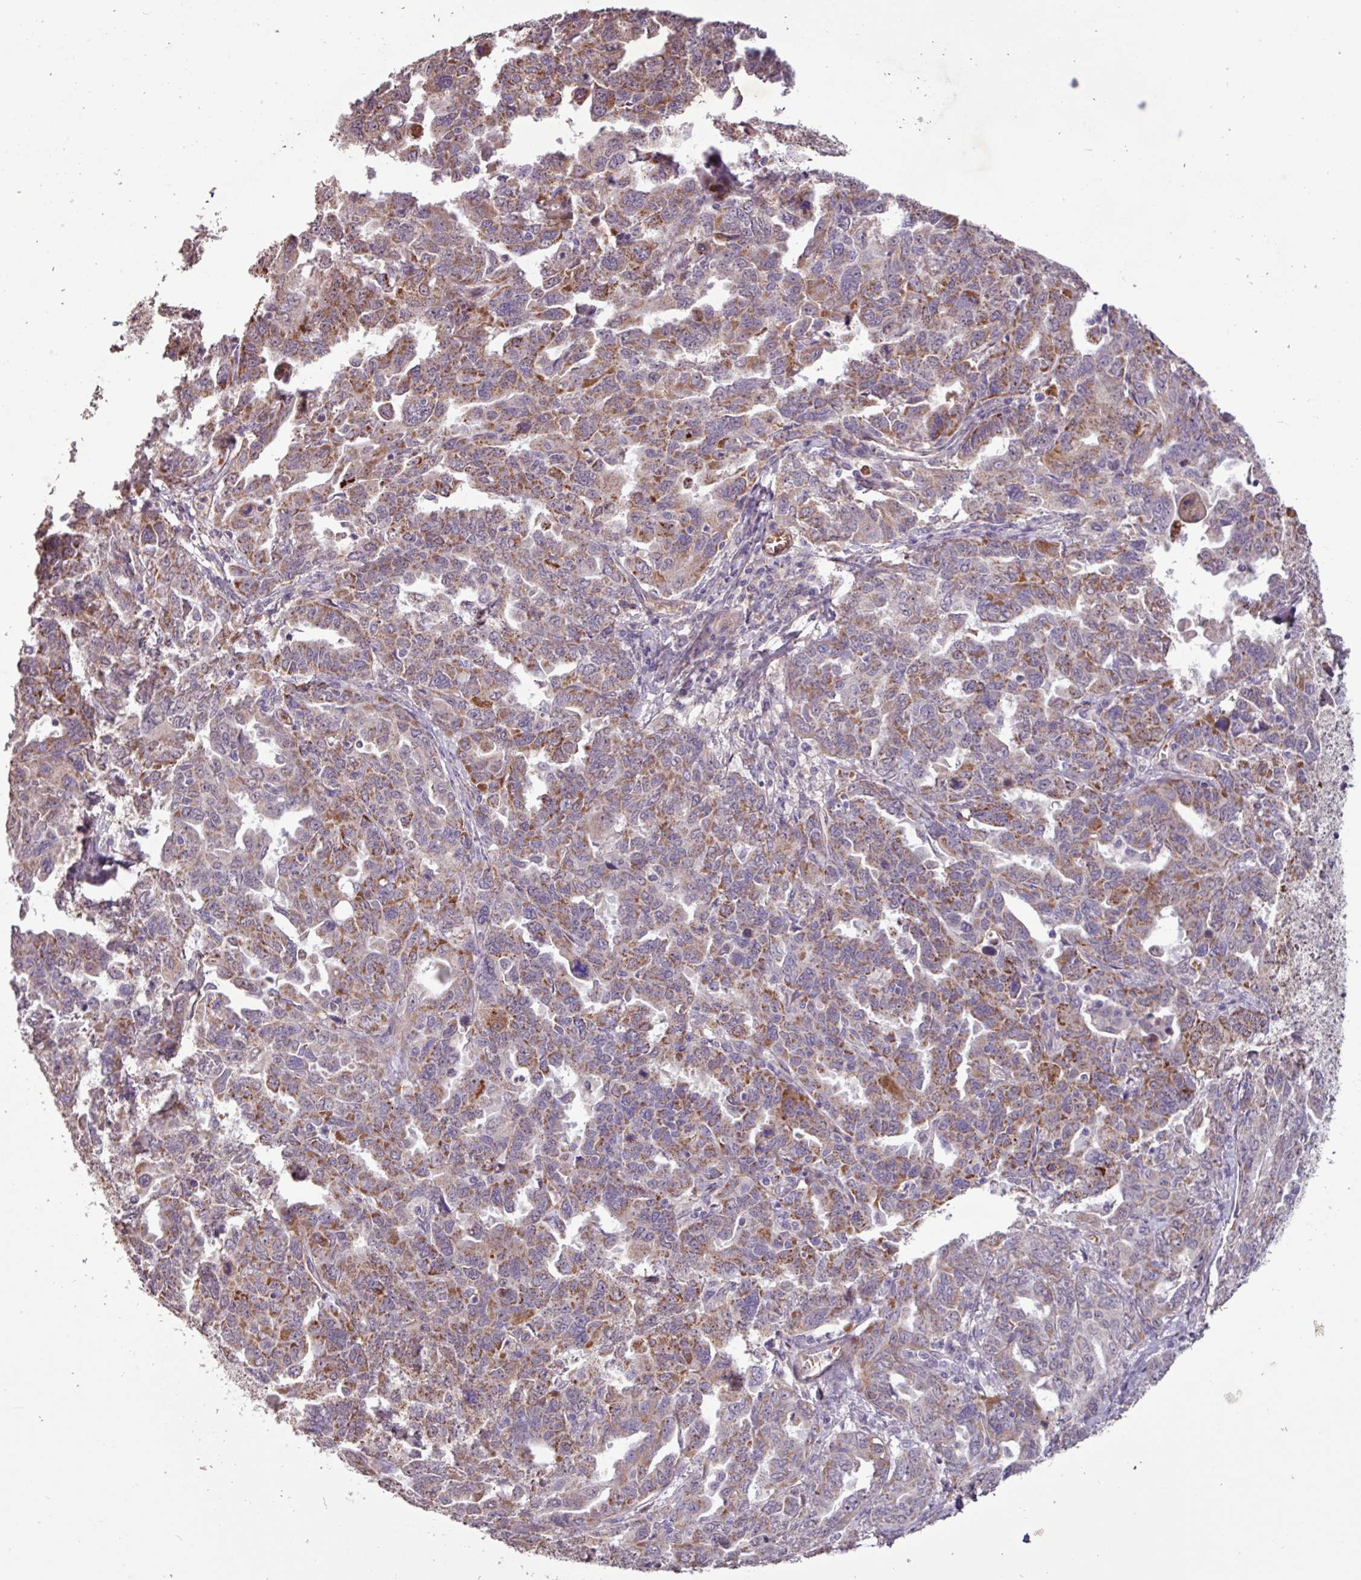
{"staining": {"intensity": "moderate", "quantity": ">75%", "location": "cytoplasmic/membranous"}, "tissue": "ovarian cancer", "cell_type": "Tumor cells", "image_type": "cancer", "snomed": [{"axis": "morphology", "description": "Adenocarcinoma, NOS"}, {"axis": "morphology", "description": "Carcinoma, endometroid"}, {"axis": "topography", "description": "Ovary"}], "caption": "Immunohistochemistry (DAB) staining of ovarian adenocarcinoma reveals moderate cytoplasmic/membranous protein staining in approximately >75% of tumor cells.", "gene": "L3MBTL3", "patient": {"sex": "female", "age": 72}}